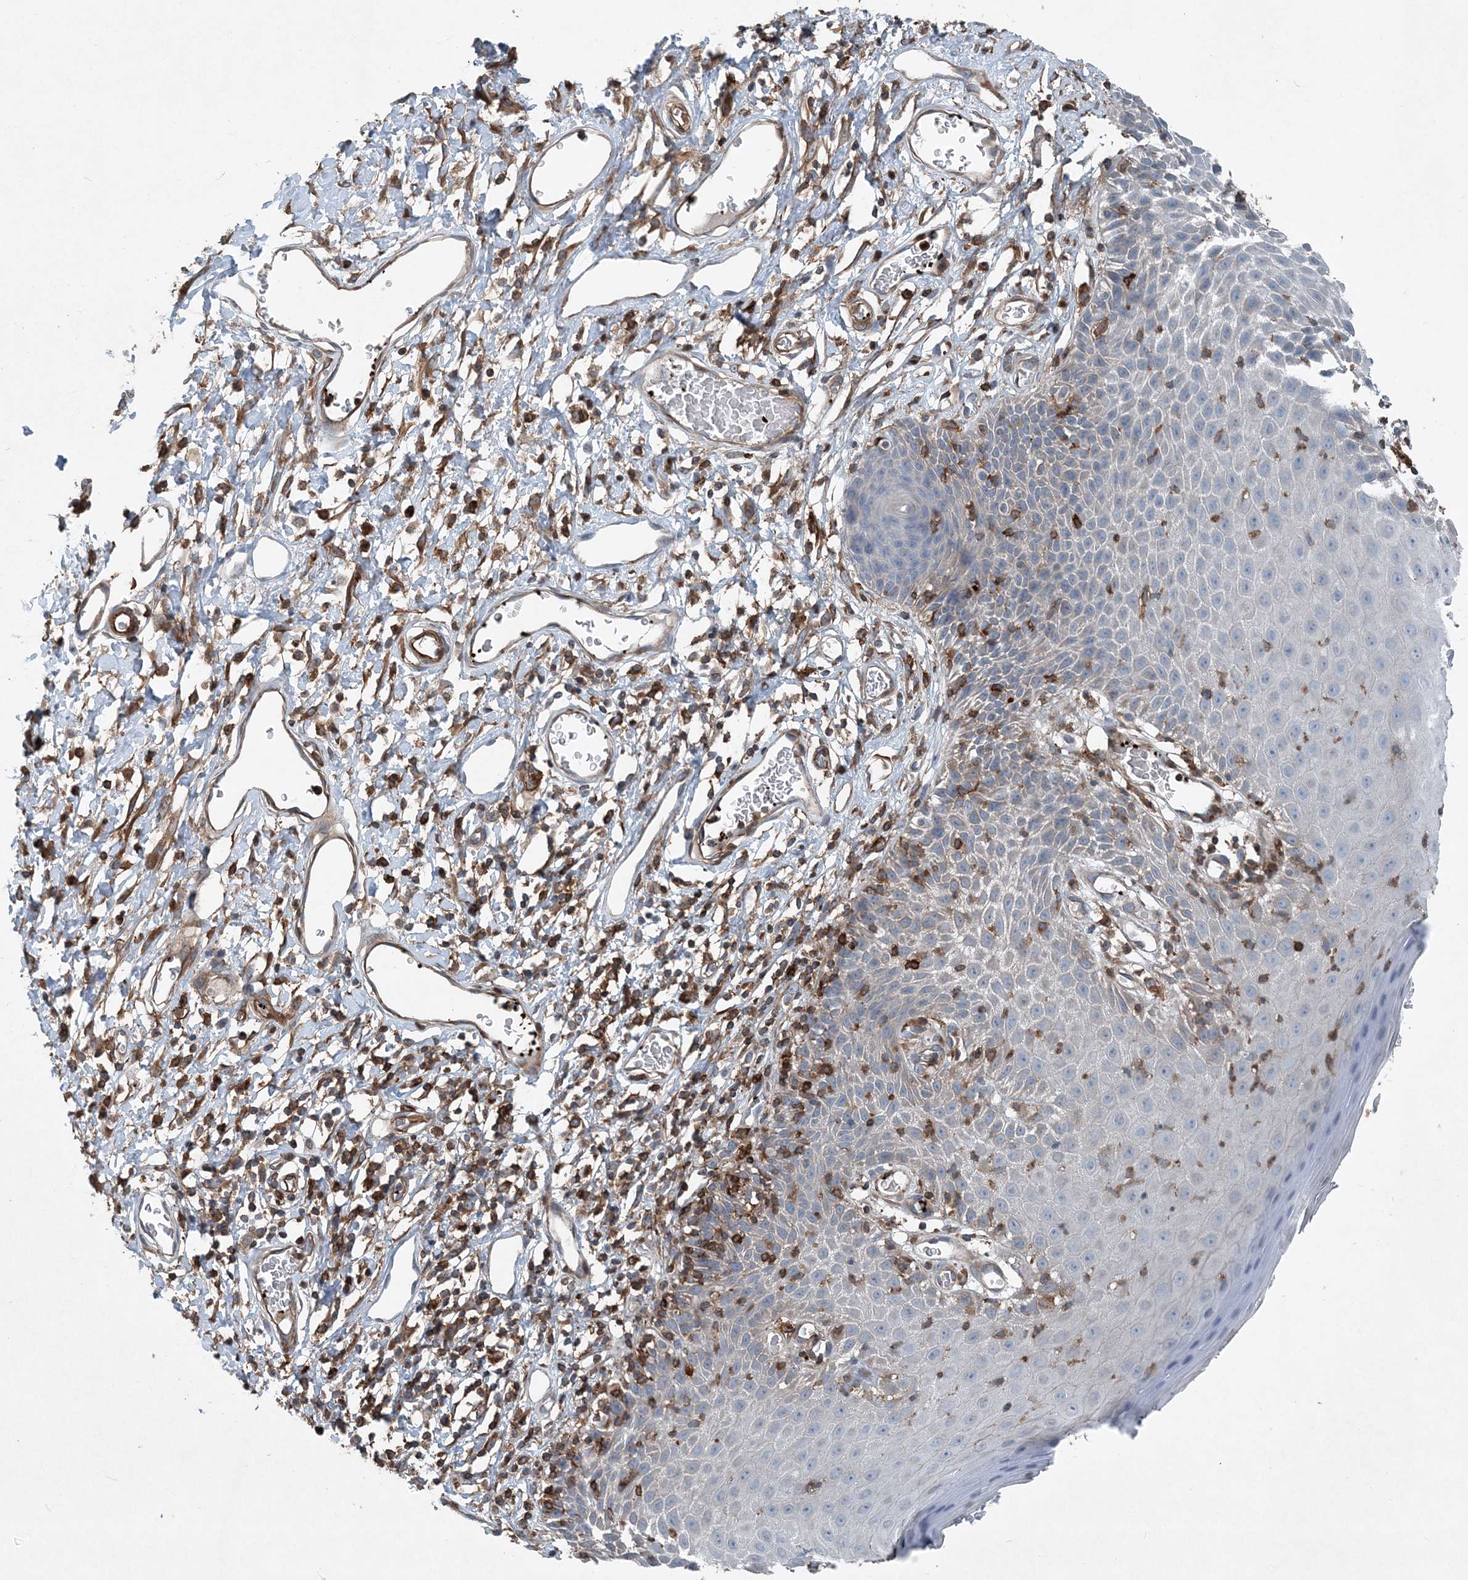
{"staining": {"intensity": "moderate", "quantity": "<25%", "location": "cytoplasmic/membranous"}, "tissue": "skin", "cell_type": "Epidermal cells", "image_type": "normal", "snomed": [{"axis": "morphology", "description": "Normal tissue, NOS"}, {"axis": "topography", "description": "Vulva"}], "caption": "Moderate cytoplasmic/membranous positivity is present in about <25% of epidermal cells in unremarkable skin. (Stains: DAB (3,3'-diaminobenzidine) in brown, nuclei in blue, Microscopy: brightfield microscopy at high magnification).", "gene": "DGUOK", "patient": {"sex": "female", "age": 68}}